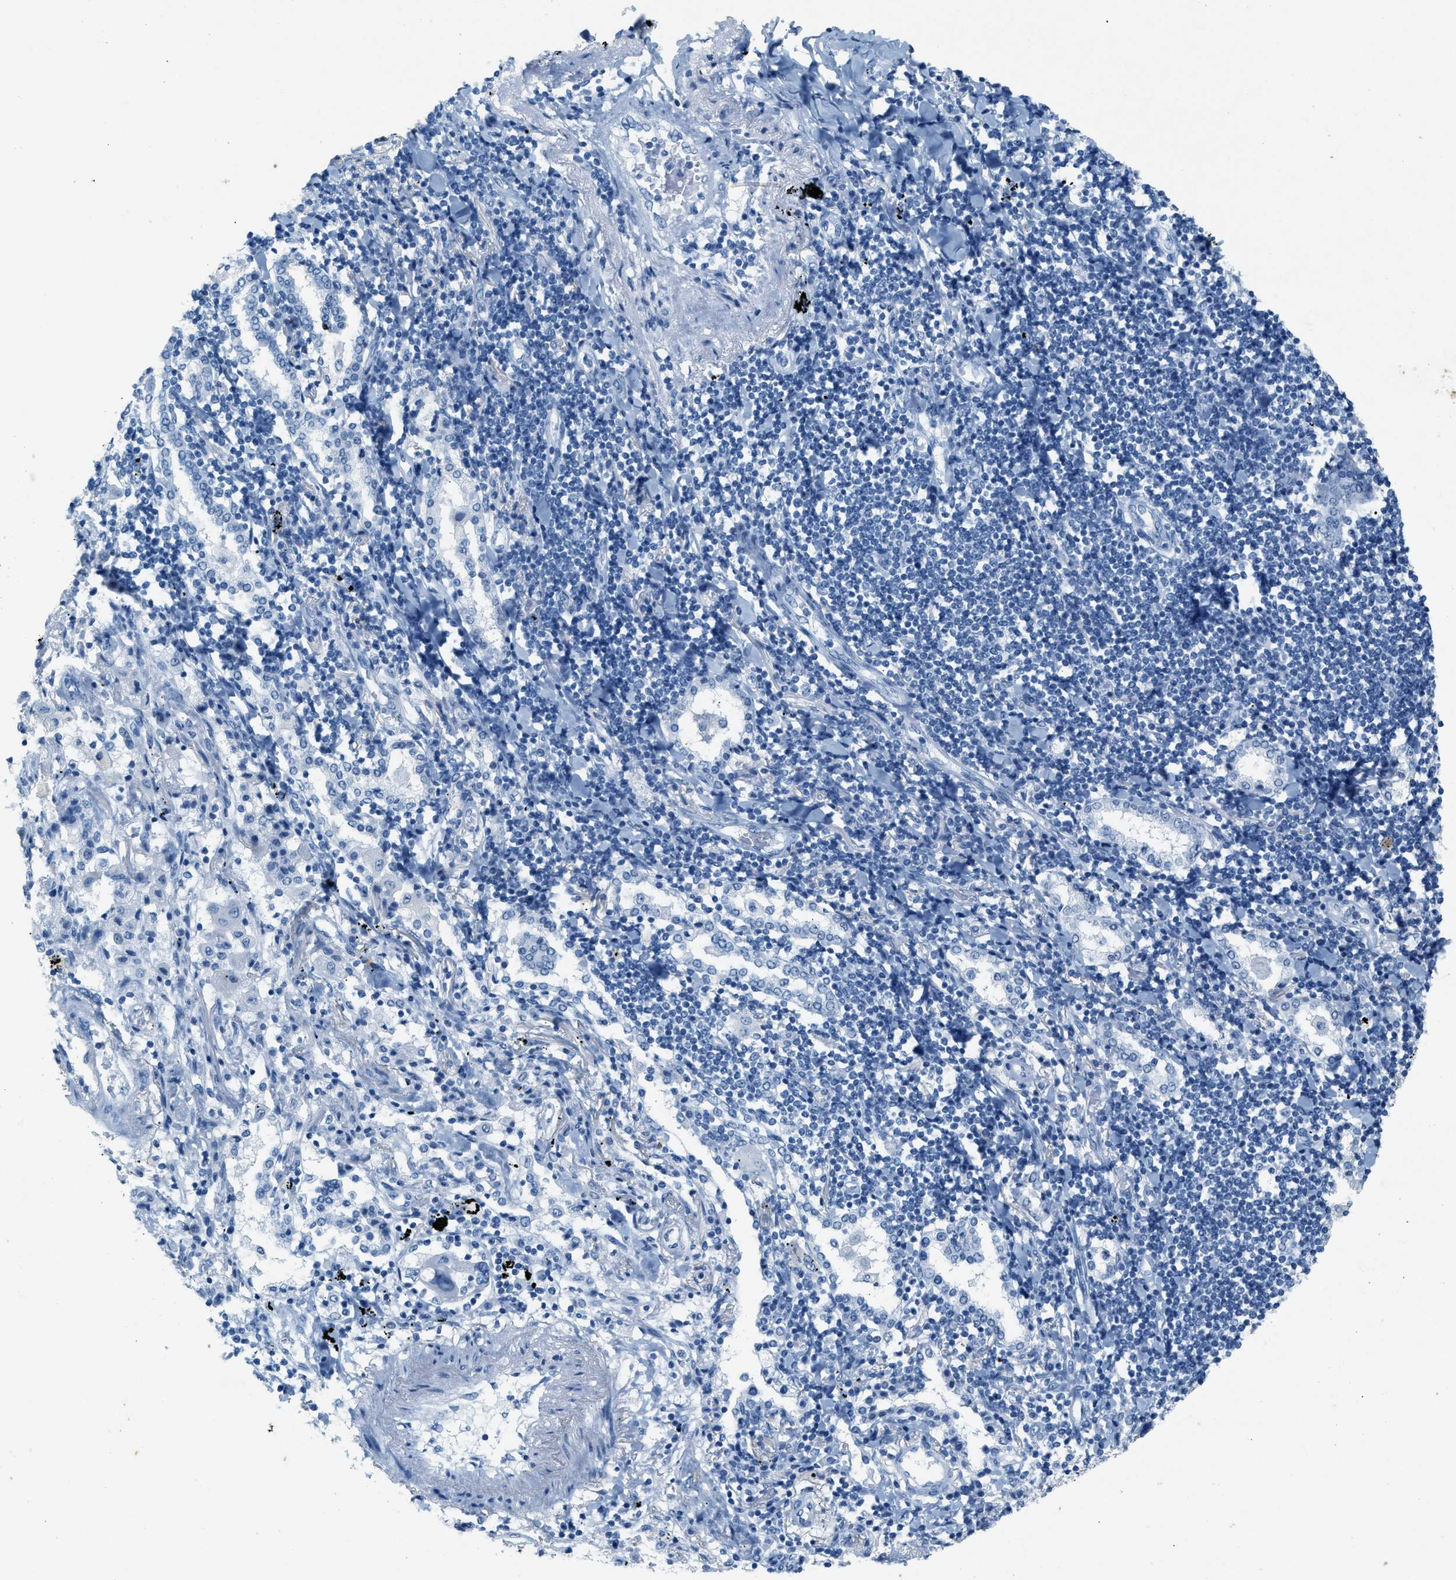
{"staining": {"intensity": "negative", "quantity": "none", "location": "none"}, "tissue": "lung cancer", "cell_type": "Tumor cells", "image_type": "cancer", "snomed": [{"axis": "morphology", "description": "Adenocarcinoma, NOS"}, {"axis": "topography", "description": "Lung"}], "caption": "Immunohistochemistry of human lung cancer (adenocarcinoma) shows no staining in tumor cells. (DAB IHC with hematoxylin counter stain).", "gene": "HHATL", "patient": {"sex": "female", "age": 65}}